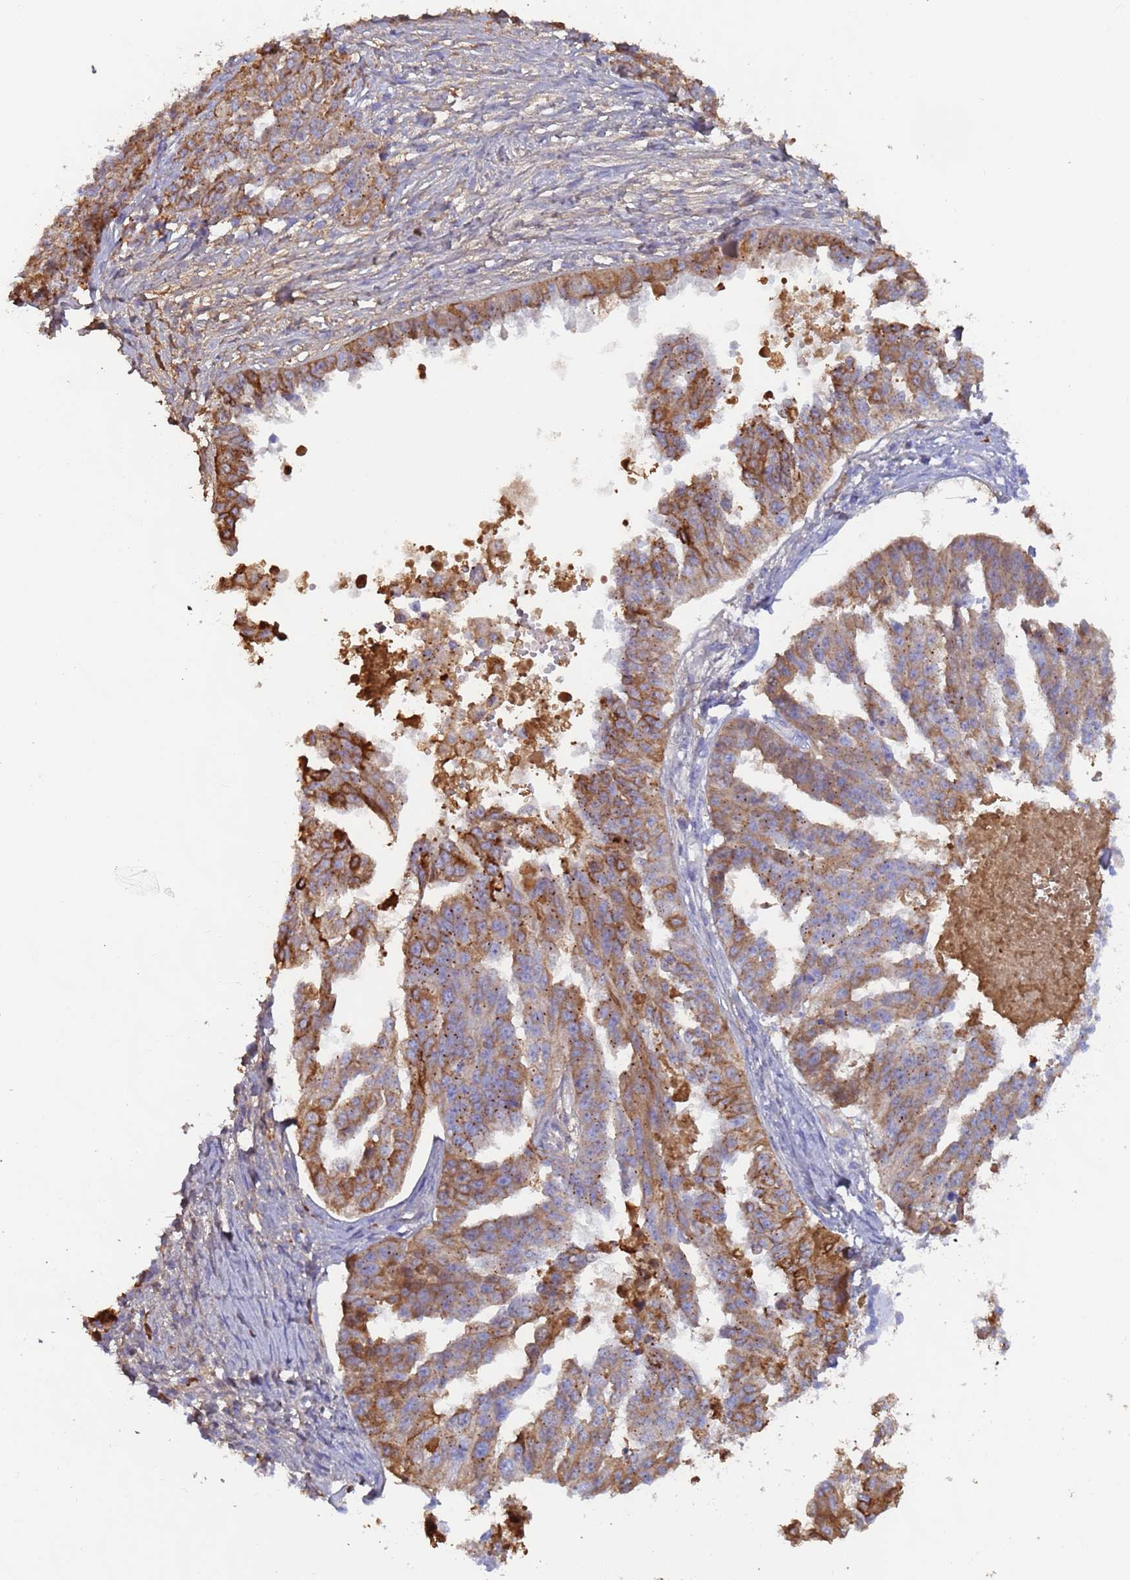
{"staining": {"intensity": "moderate", "quantity": ">75%", "location": "cytoplasmic/membranous"}, "tissue": "ovarian cancer", "cell_type": "Tumor cells", "image_type": "cancer", "snomed": [{"axis": "morphology", "description": "Cystadenocarcinoma, serous, NOS"}, {"axis": "topography", "description": "Ovary"}], "caption": "This histopathology image demonstrates IHC staining of ovarian cancer, with medium moderate cytoplasmic/membranous positivity in about >75% of tumor cells.", "gene": "CYSLTR2", "patient": {"sex": "female", "age": 58}}